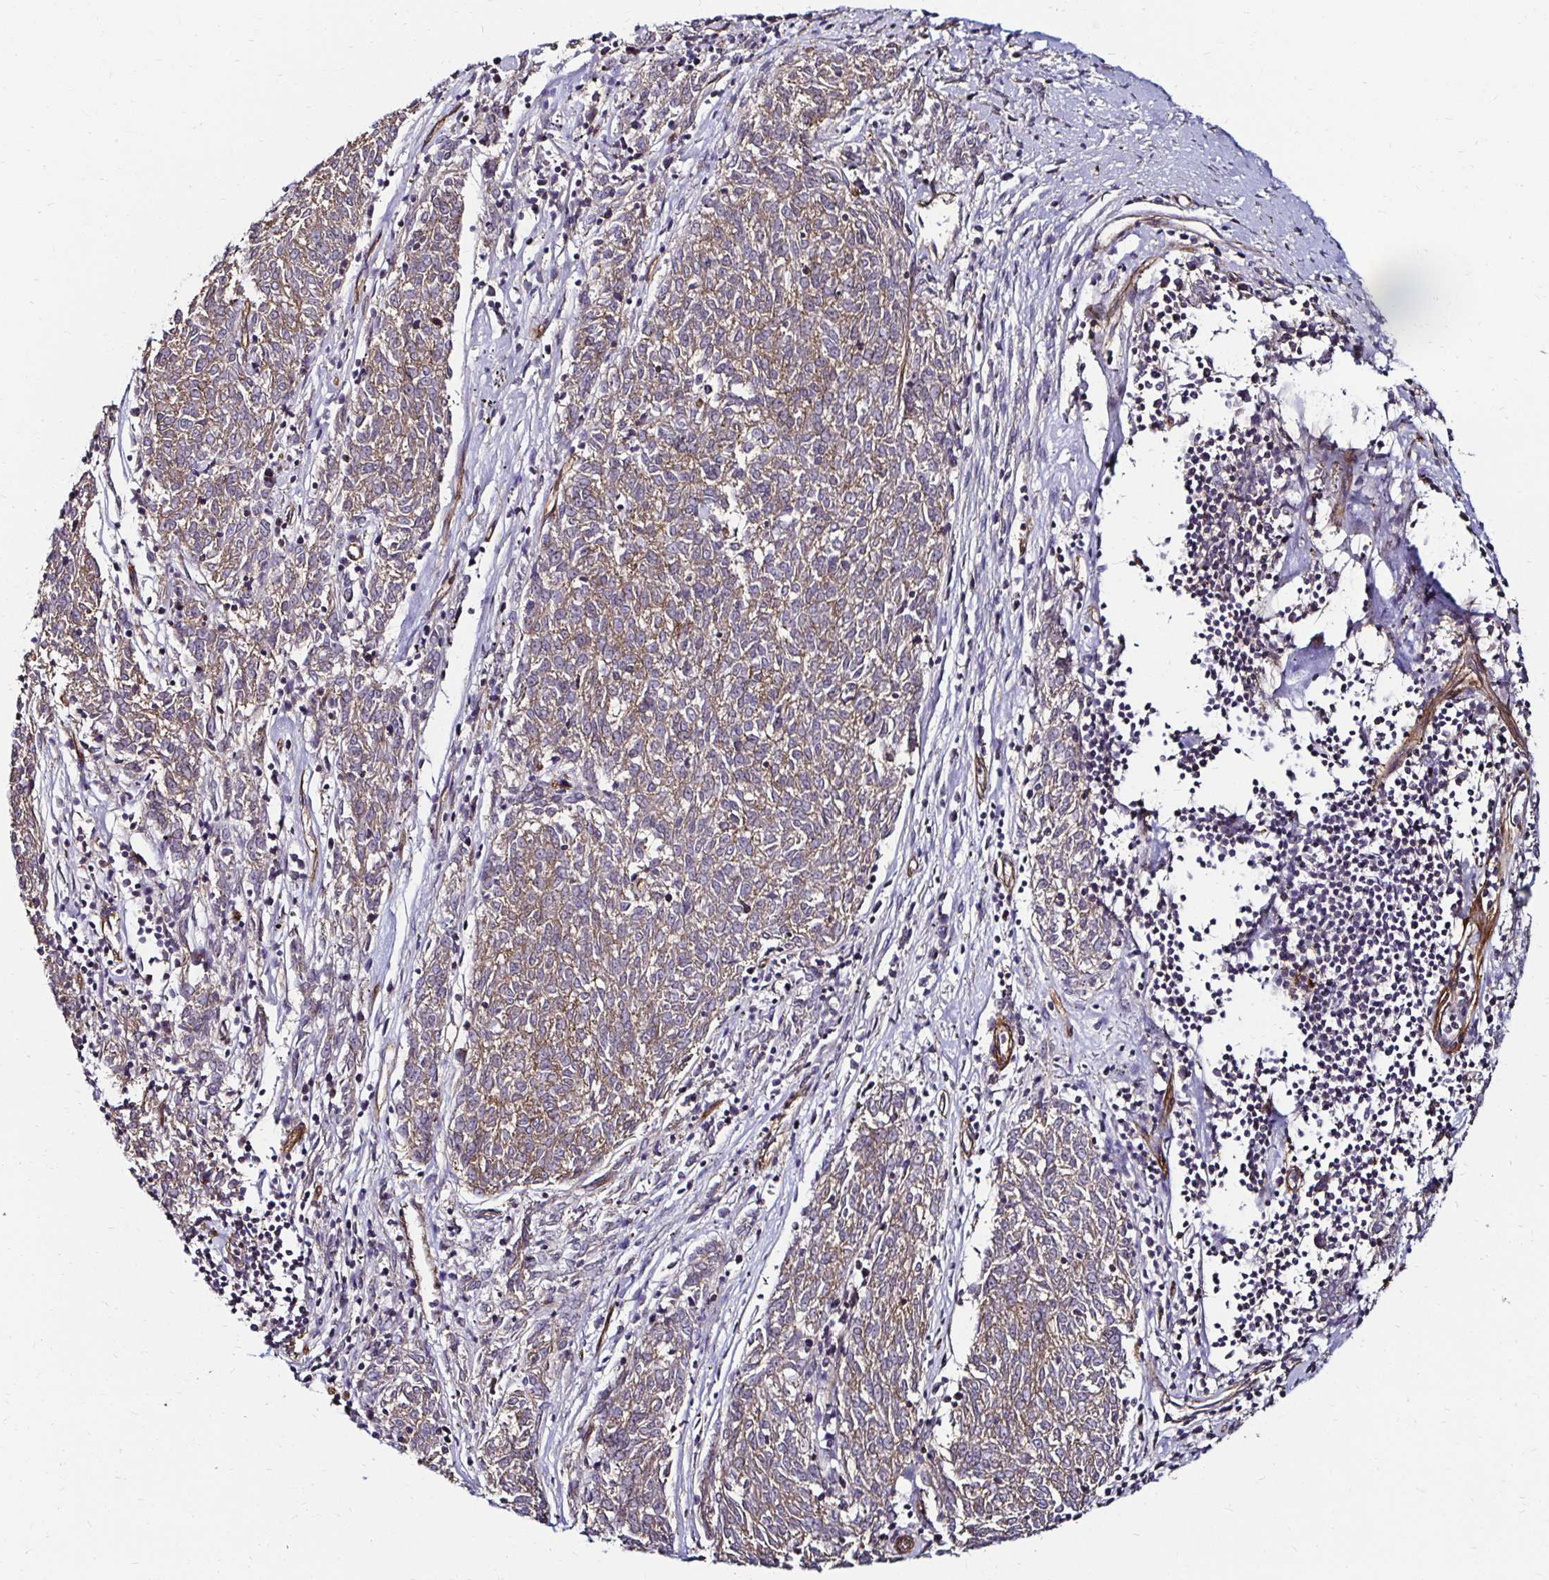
{"staining": {"intensity": "weak", "quantity": ">75%", "location": "cytoplasmic/membranous"}, "tissue": "melanoma", "cell_type": "Tumor cells", "image_type": "cancer", "snomed": [{"axis": "morphology", "description": "Malignant melanoma, NOS"}, {"axis": "topography", "description": "Skin"}], "caption": "Immunohistochemical staining of melanoma demonstrates low levels of weak cytoplasmic/membranous protein positivity in approximately >75% of tumor cells. (DAB = brown stain, brightfield microscopy at high magnification).", "gene": "ITGB1", "patient": {"sex": "female", "age": 72}}